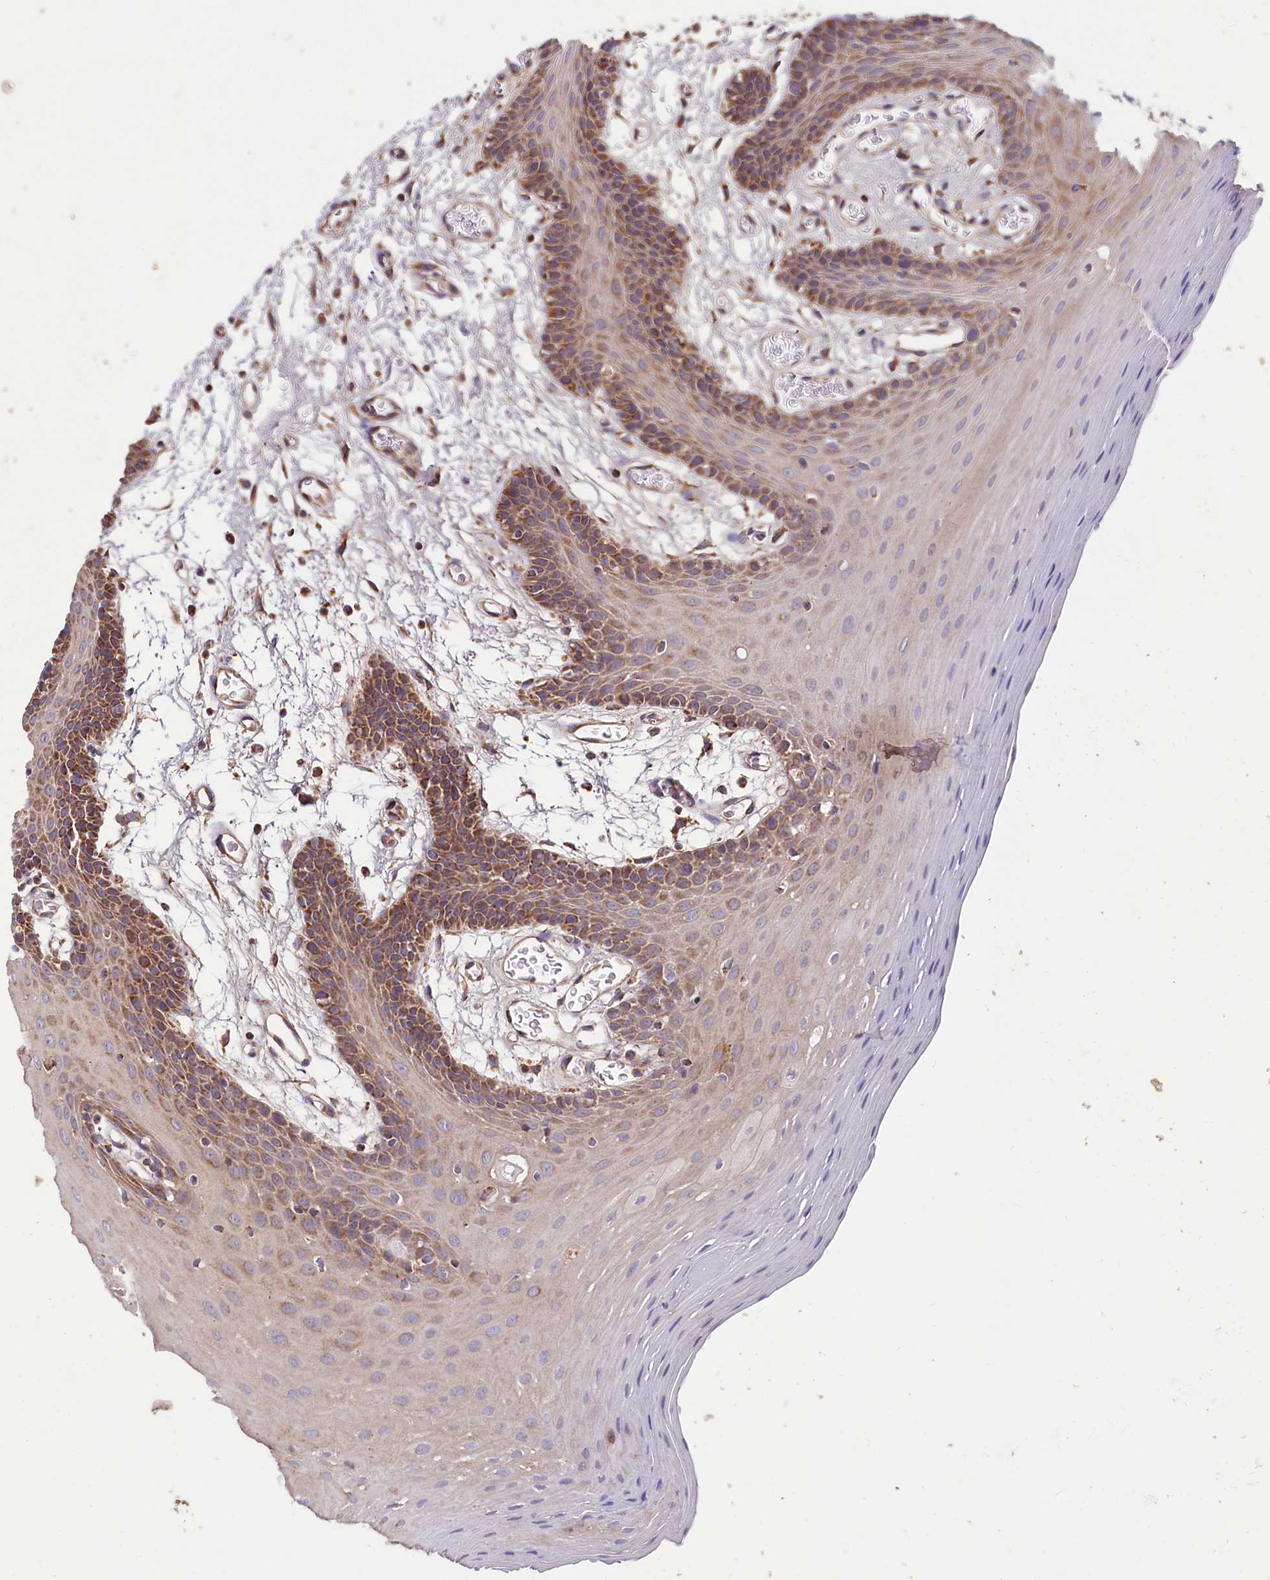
{"staining": {"intensity": "moderate", "quantity": "25%-75%", "location": "cytoplasmic/membranous"}, "tissue": "oral mucosa", "cell_type": "Squamous epithelial cells", "image_type": "normal", "snomed": [{"axis": "morphology", "description": "Normal tissue, NOS"}, {"axis": "topography", "description": "Skeletal muscle"}, {"axis": "topography", "description": "Oral tissue"}, {"axis": "topography", "description": "Salivary gland"}, {"axis": "topography", "description": "Peripheral nerve tissue"}], "caption": "Oral mucosa stained for a protein displays moderate cytoplasmic/membranous positivity in squamous epithelial cells. (Stains: DAB in brown, nuclei in blue, Microscopy: brightfield microscopy at high magnification).", "gene": "NUDT15", "patient": {"sex": "male", "age": 54}}